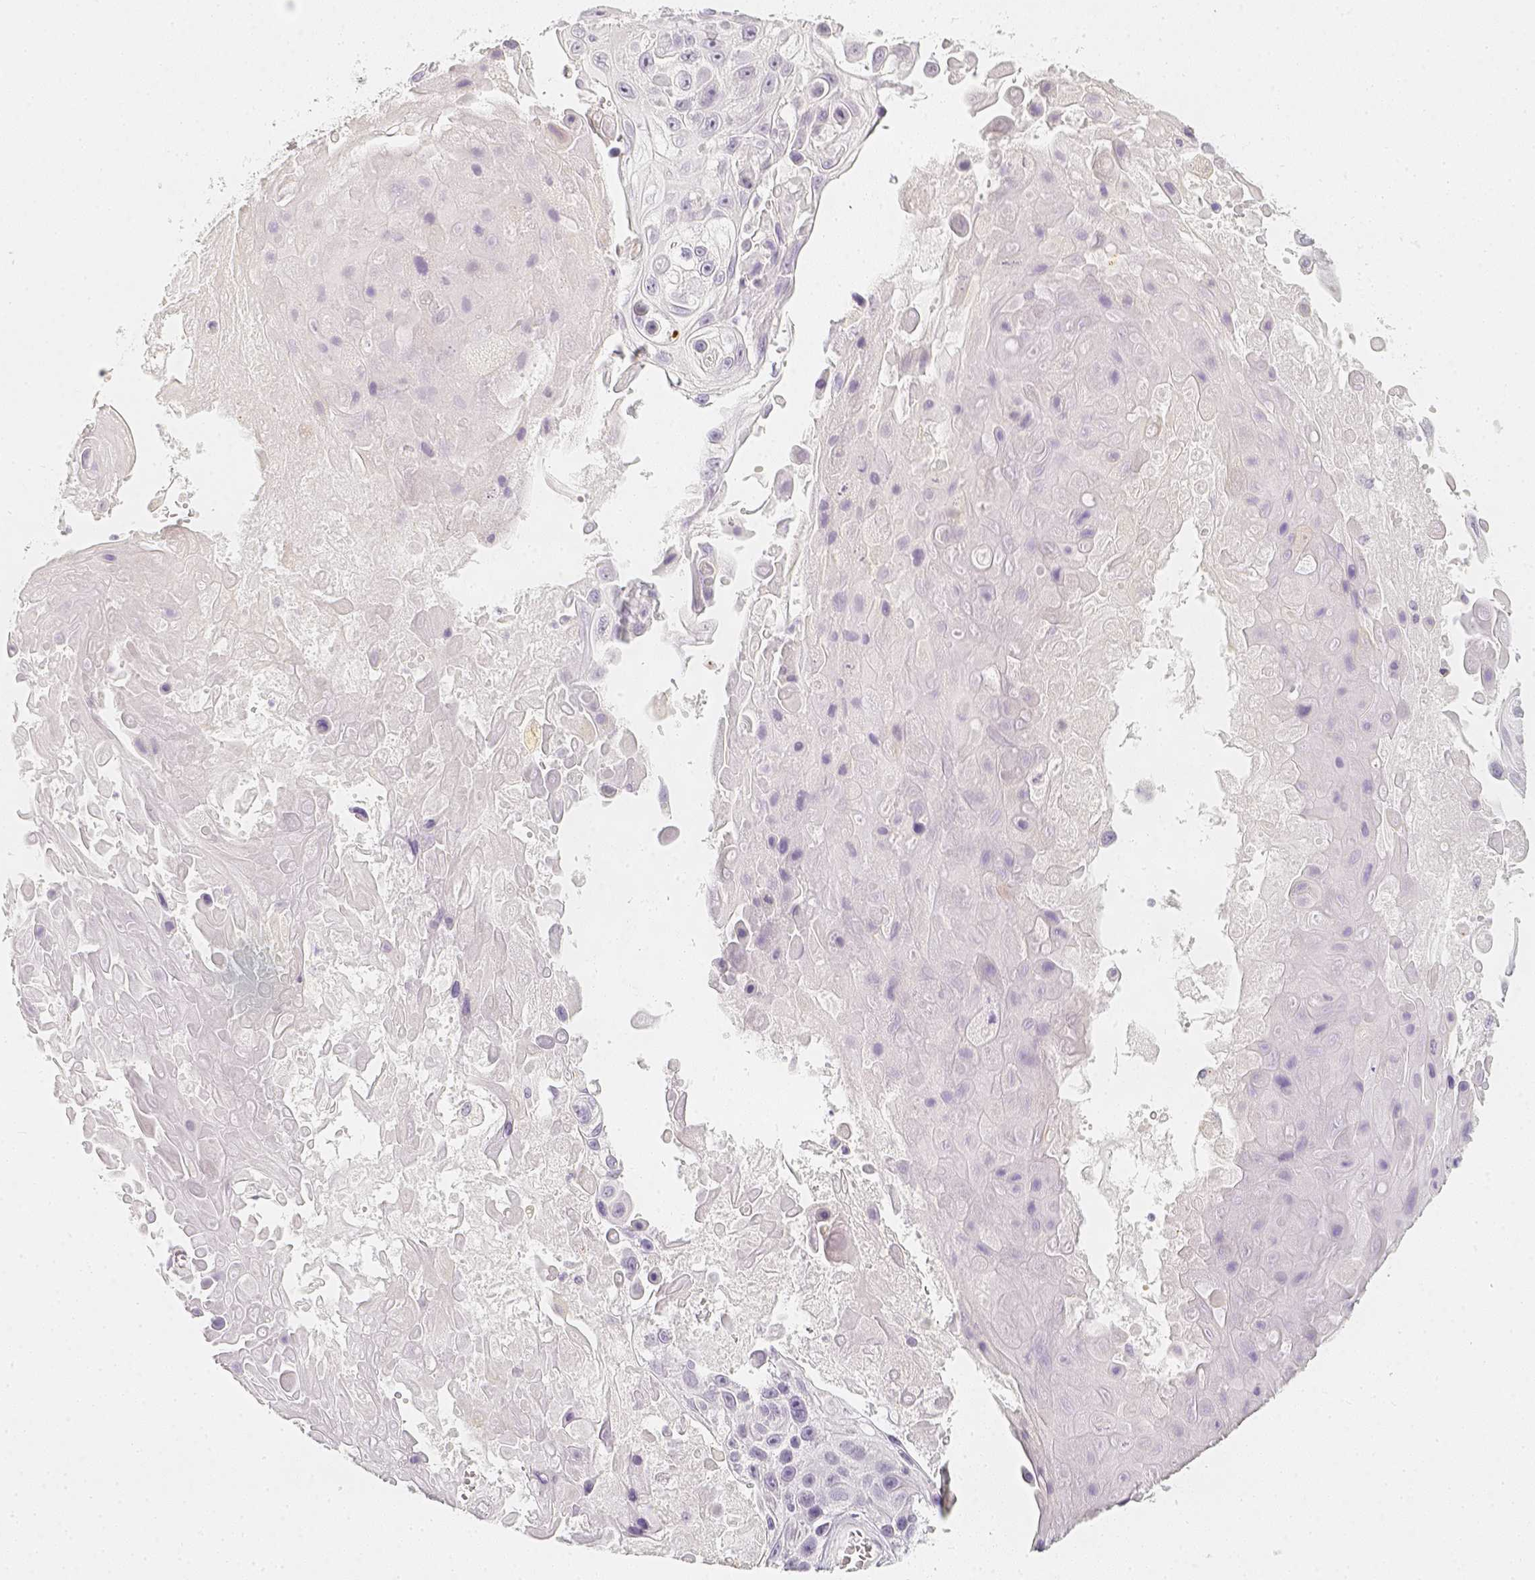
{"staining": {"intensity": "negative", "quantity": "none", "location": "none"}, "tissue": "skin cancer", "cell_type": "Tumor cells", "image_type": "cancer", "snomed": [{"axis": "morphology", "description": "Squamous cell carcinoma, NOS"}, {"axis": "topography", "description": "Skin"}], "caption": "There is no significant positivity in tumor cells of skin cancer.", "gene": "SLC18A1", "patient": {"sex": "male", "age": 82}}